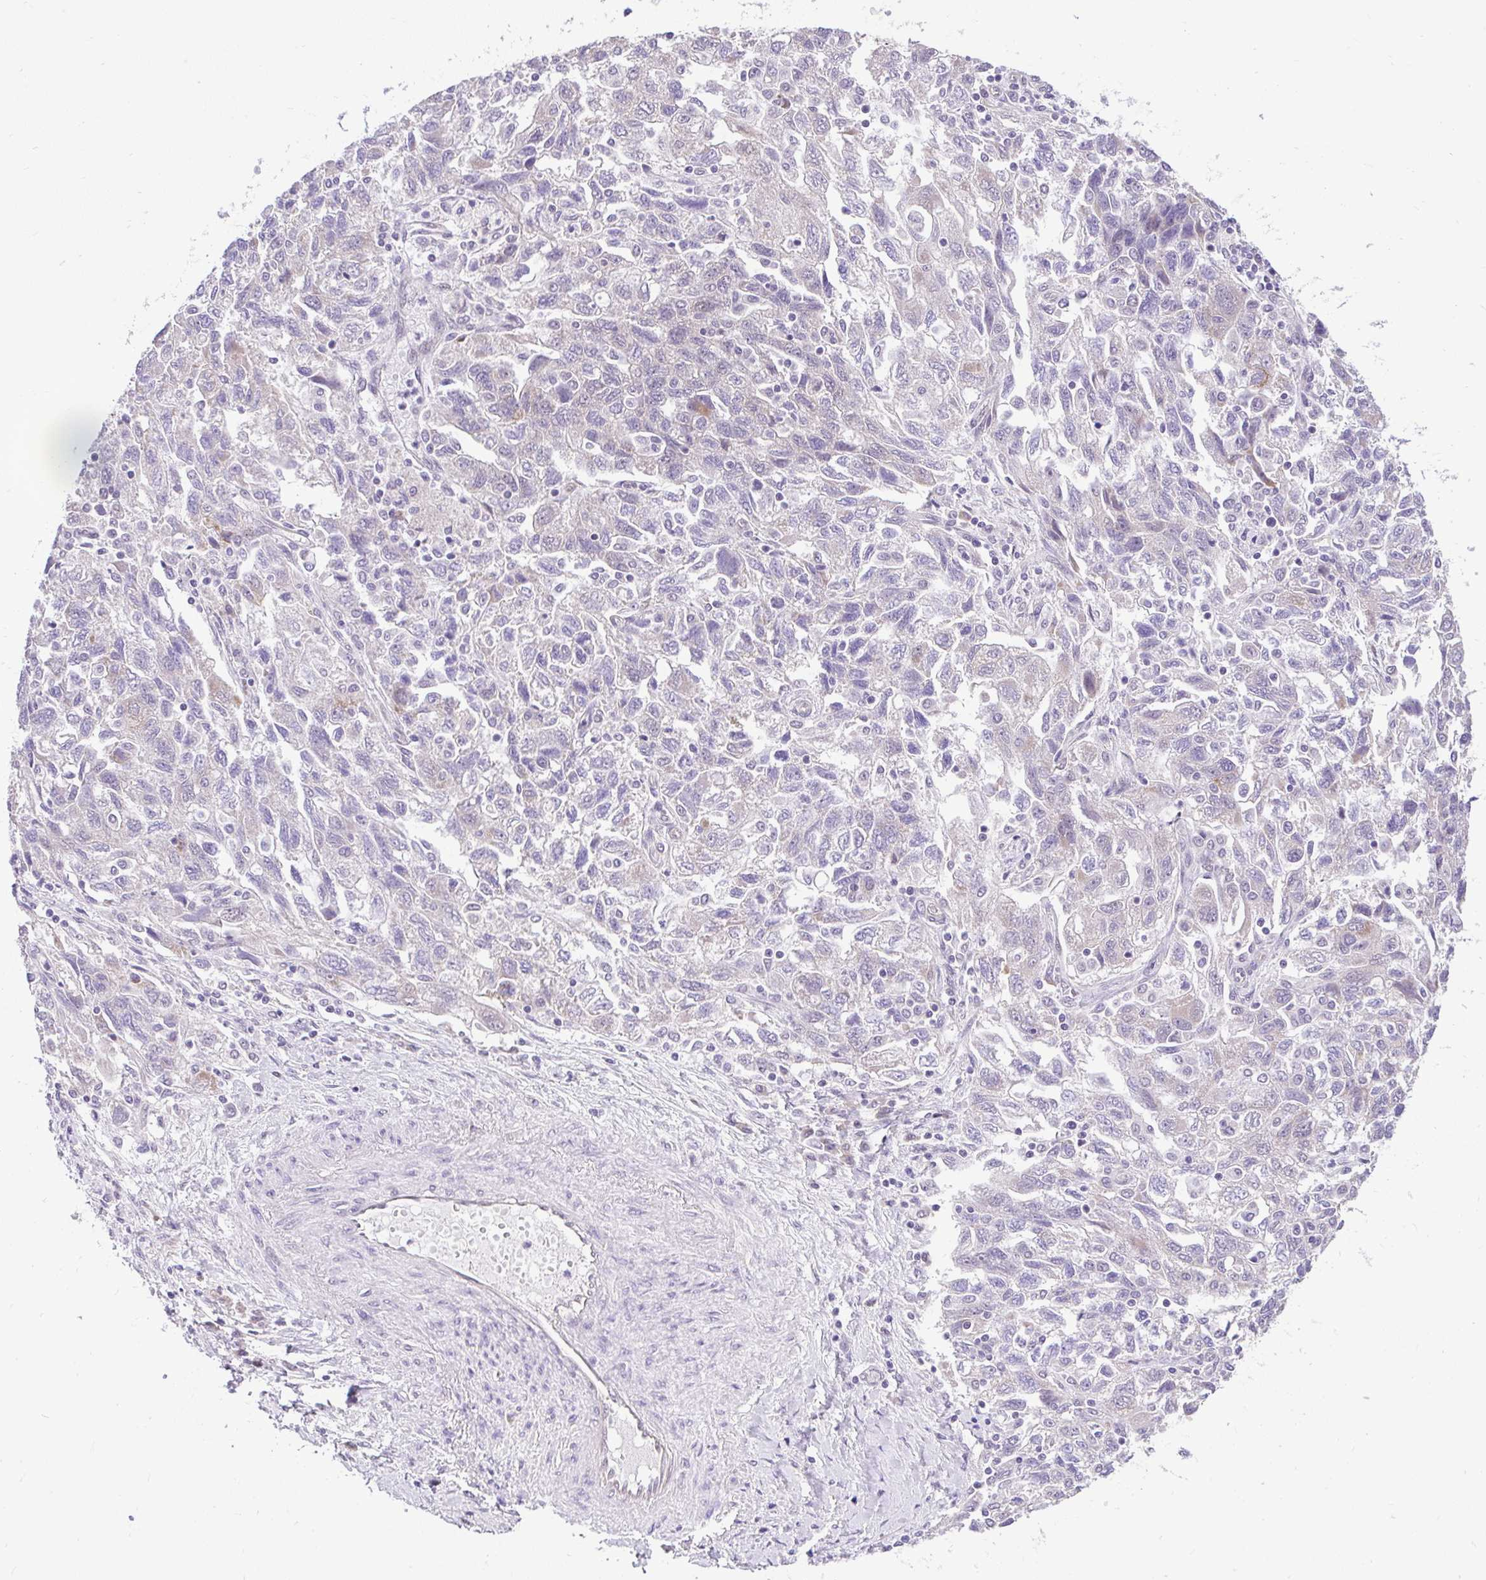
{"staining": {"intensity": "negative", "quantity": "none", "location": "none"}, "tissue": "ovarian cancer", "cell_type": "Tumor cells", "image_type": "cancer", "snomed": [{"axis": "morphology", "description": "Carcinoma, NOS"}, {"axis": "morphology", "description": "Cystadenocarcinoma, serous, NOS"}, {"axis": "topography", "description": "Ovary"}], "caption": "Ovarian cancer was stained to show a protein in brown. There is no significant positivity in tumor cells.", "gene": "PYCR2", "patient": {"sex": "female", "age": 69}}